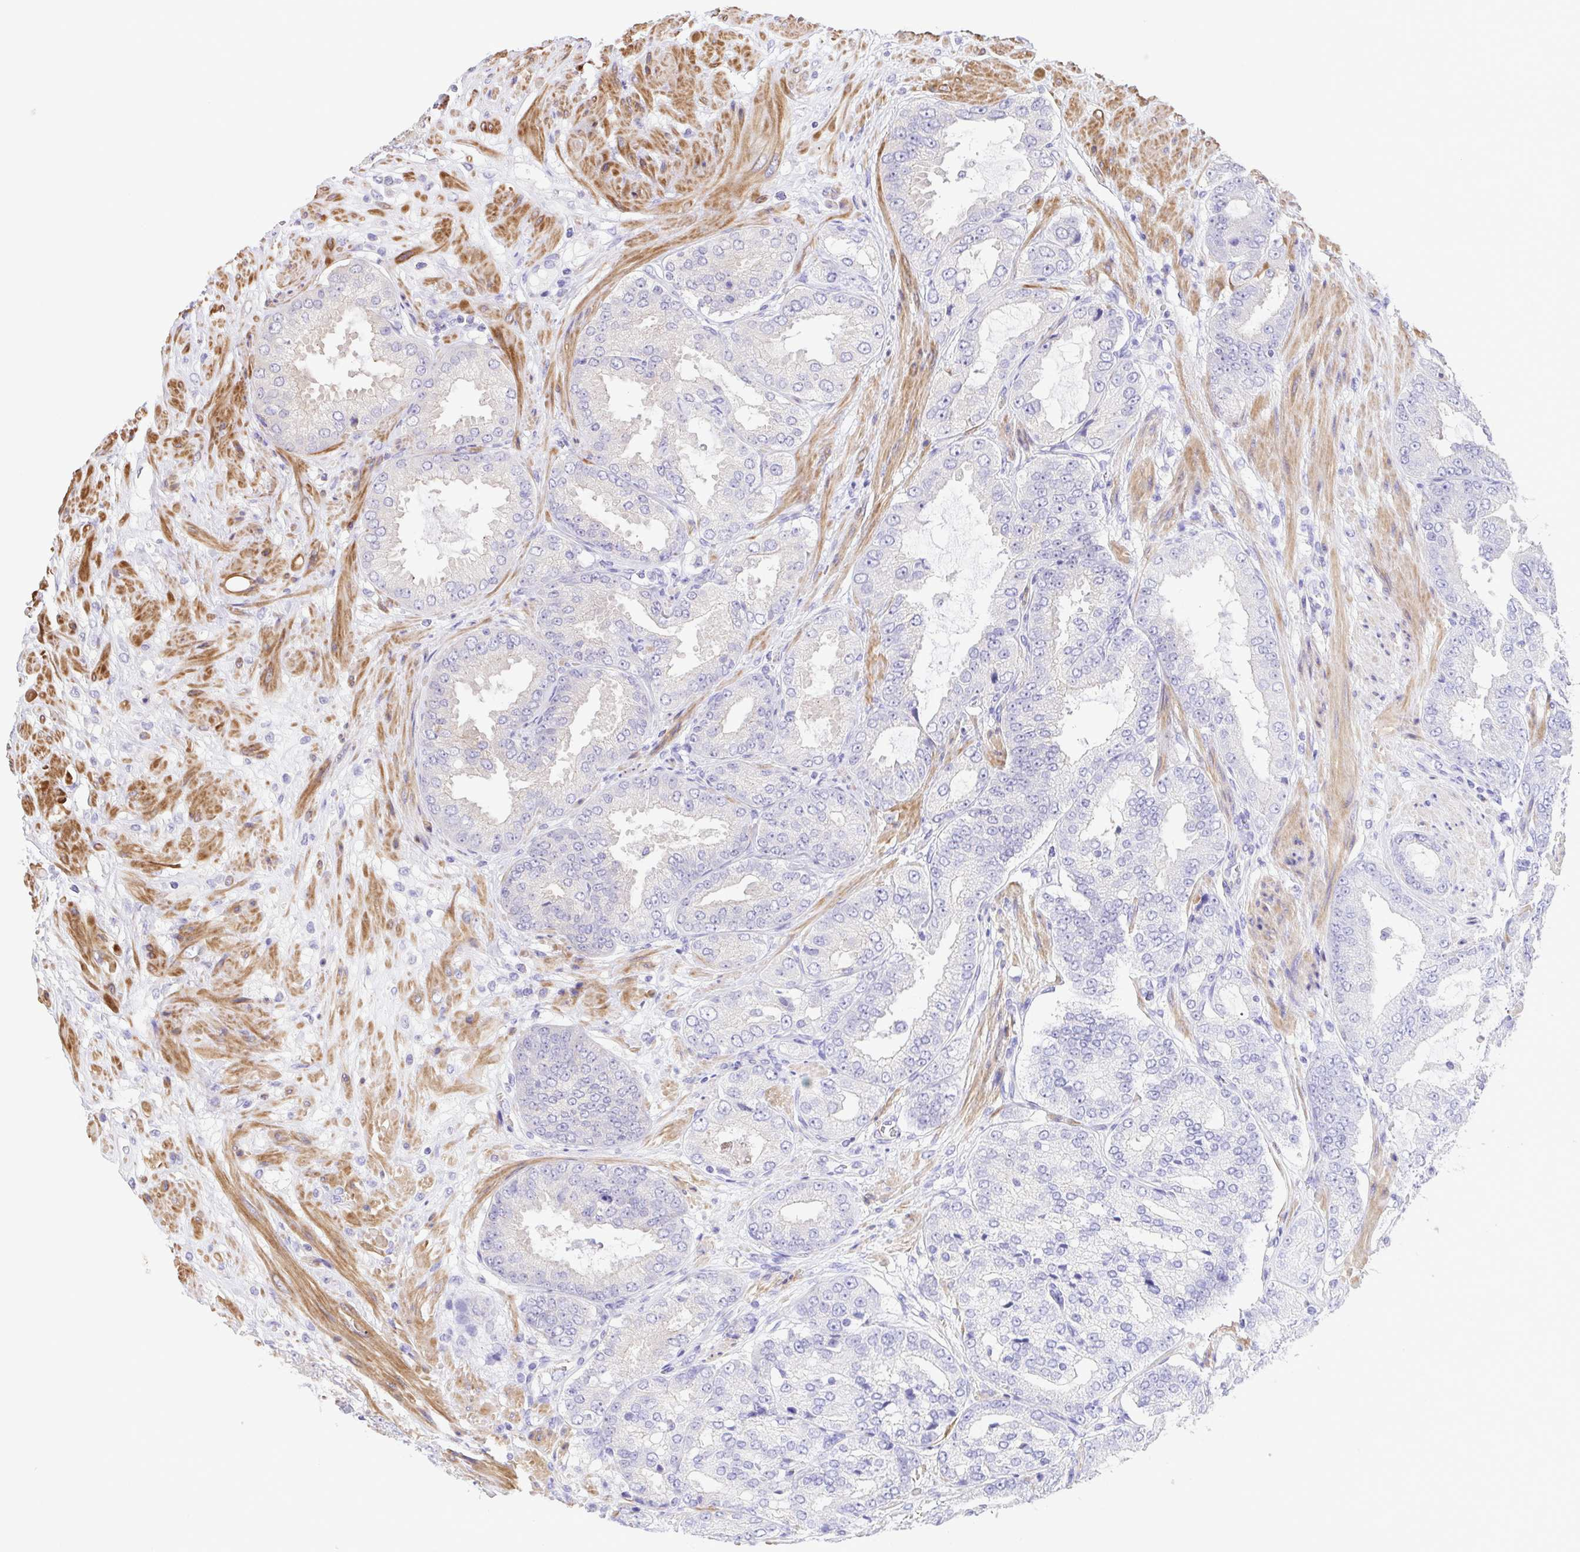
{"staining": {"intensity": "weak", "quantity": "<25%", "location": "cytoplasmic/membranous"}, "tissue": "prostate cancer", "cell_type": "Tumor cells", "image_type": "cancer", "snomed": [{"axis": "morphology", "description": "Adenocarcinoma, High grade"}, {"axis": "topography", "description": "Prostate"}], "caption": "Prostate cancer (high-grade adenocarcinoma) was stained to show a protein in brown. There is no significant expression in tumor cells.", "gene": "IDE", "patient": {"sex": "male", "age": 71}}